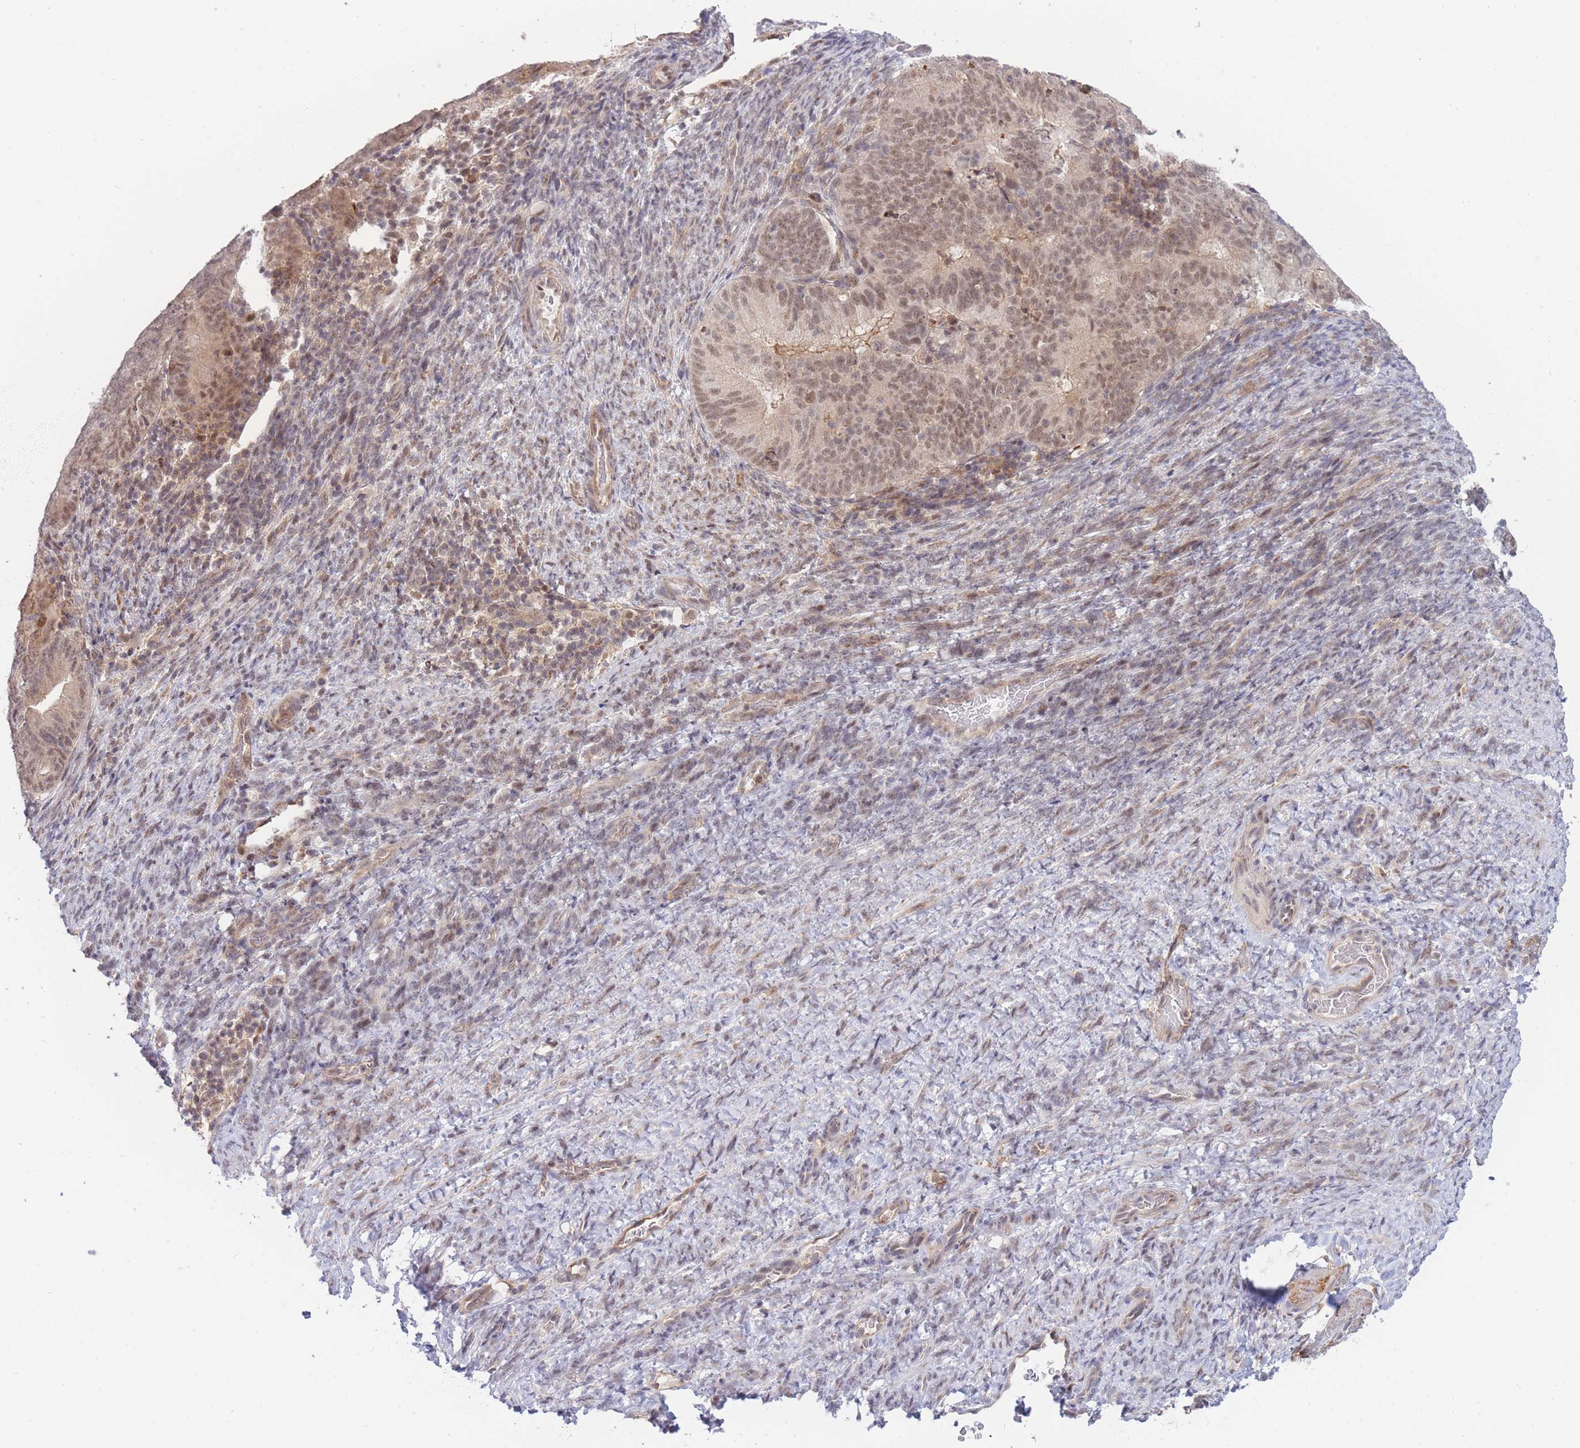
{"staining": {"intensity": "moderate", "quantity": ">75%", "location": "cytoplasmic/membranous,nuclear"}, "tissue": "endometrial cancer", "cell_type": "Tumor cells", "image_type": "cancer", "snomed": [{"axis": "morphology", "description": "Adenocarcinoma, NOS"}, {"axis": "topography", "description": "Endometrium"}], "caption": "The micrograph exhibits a brown stain indicating the presence of a protein in the cytoplasmic/membranous and nuclear of tumor cells in endometrial adenocarcinoma. (brown staining indicates protein expression, while blue staining denotes nuclei).", "gene": "BOD1L1", "patient": {"sex": "female", "age": 70}}